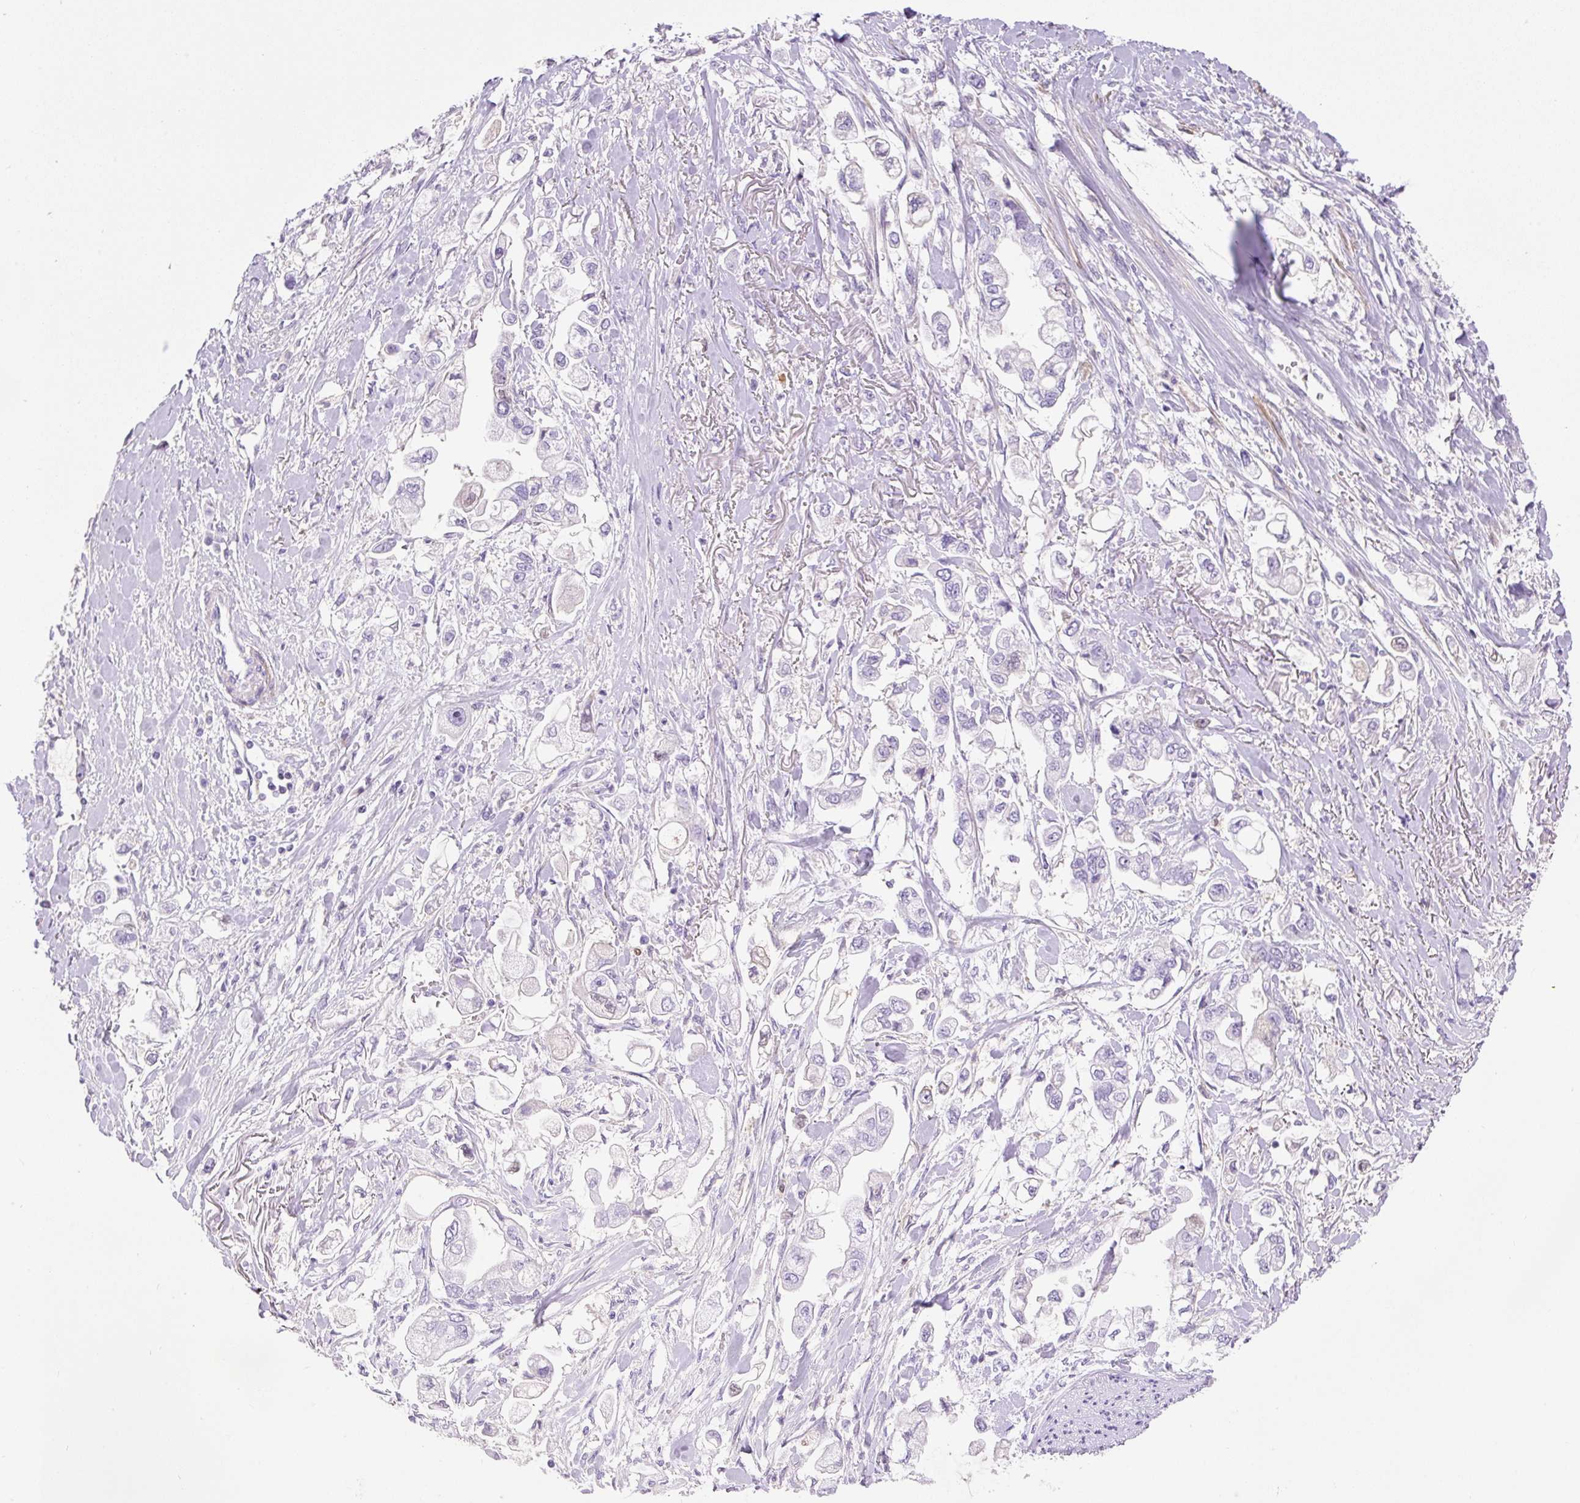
{"staining": {"intensity": "negative", "quantity": "none", "location": "none"}, "tissue": "stomach cancer", "cell_type": "Tumor cells", "image_type": "cancer", "snomed": [{"axis": "morphology", "description": "Adenocarcinoma, NOS"}, {"axis": "topography", "description": "Stomach"}], "caption": "Immunohistochemical staining of human stomach adenocarcinoma displays no significant positivity in tumor cells.", "gene": "TDRD15", "patient": {"sex": "male", "age": 62}}